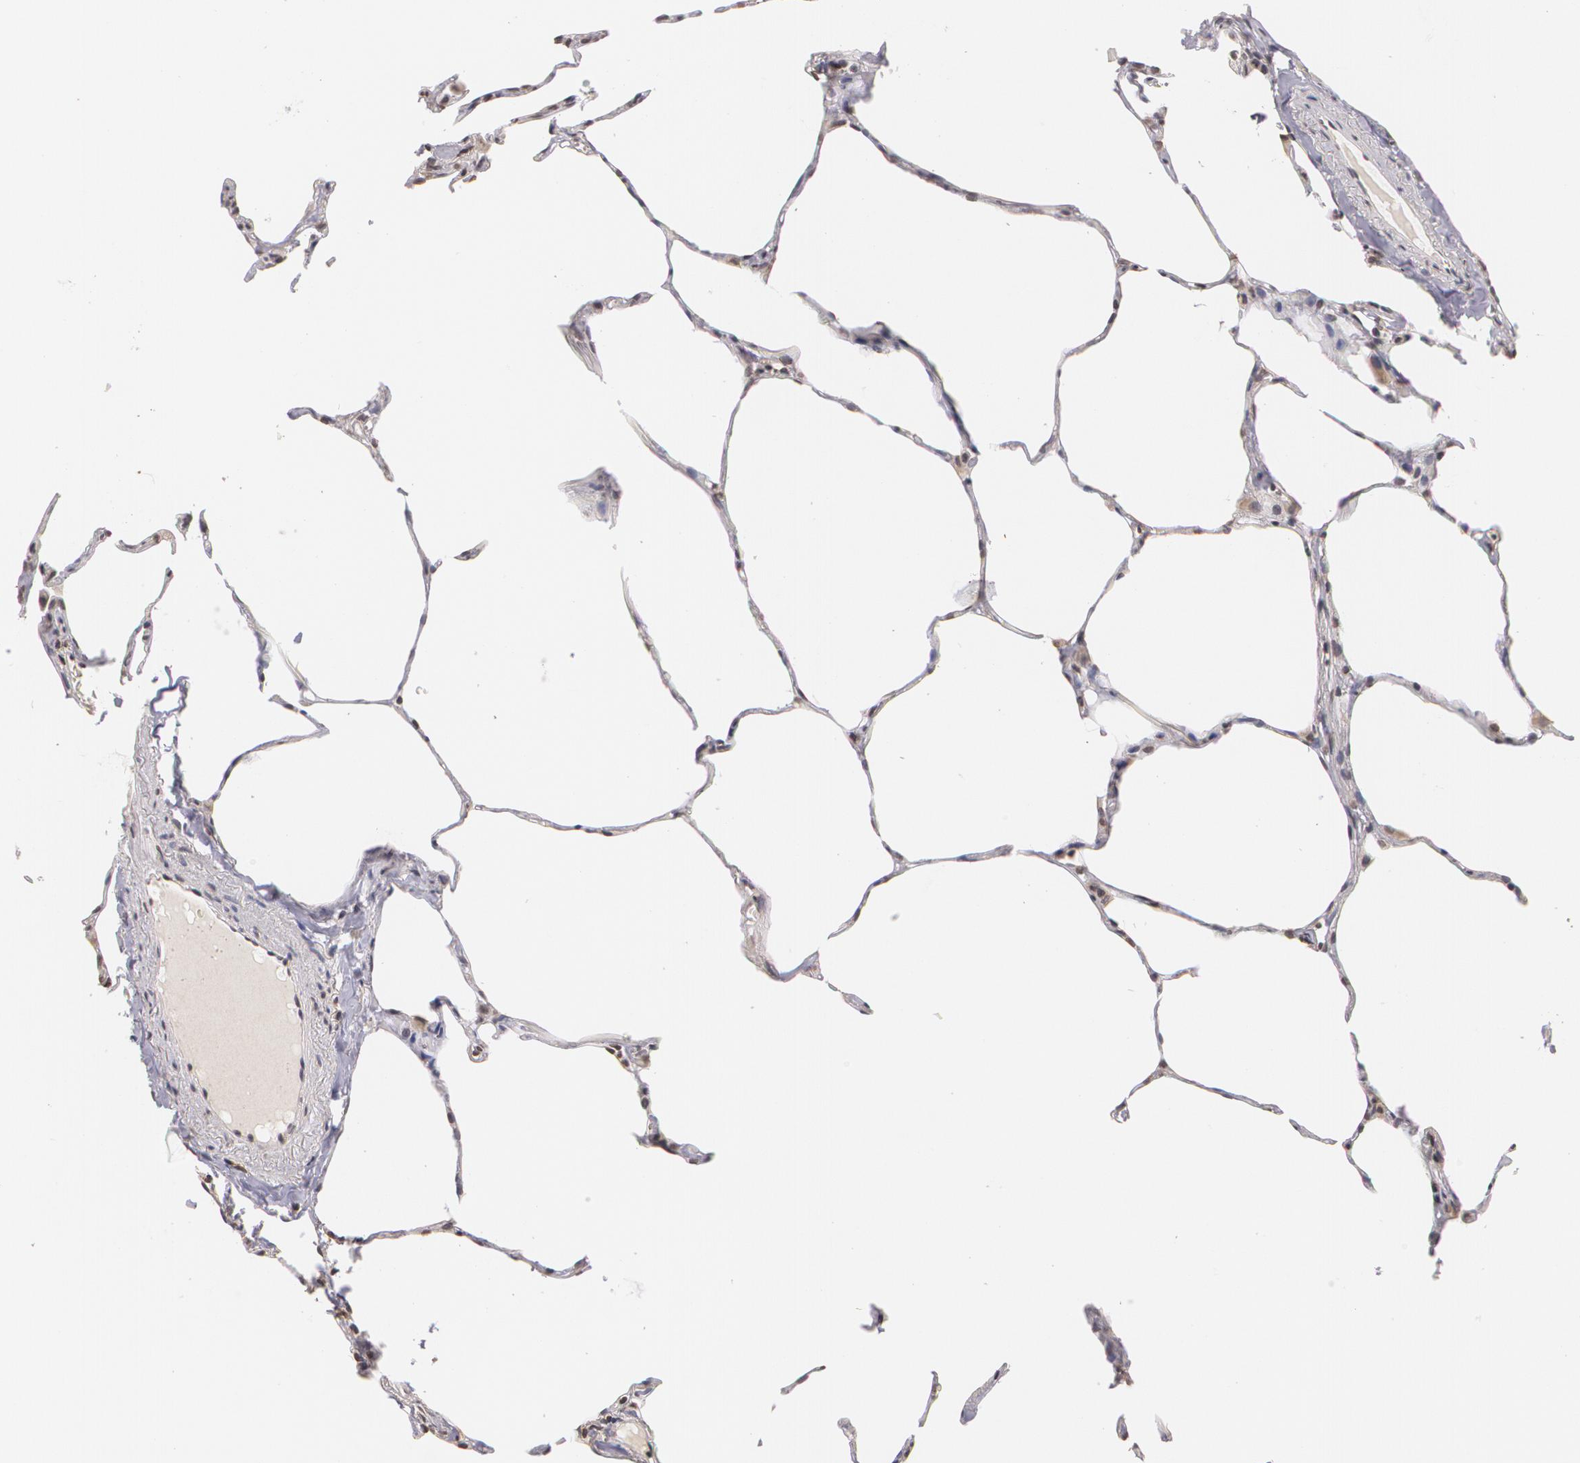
{"staining": {"intensity": "negative", "quantity": "none", "location": "none"}, "tissue": "lung", "cell_type": "Alveolar cells", "image_type": "normal", "snomed": [{"axis": "morphology", "description": "Normal tissue, NOS"}, {"axis": "topography", "description": "Lung"}], "caption": "The micrograph exhibits no staining of alveolar cells in benign lung. Nuclei are stained in blue.", "gene": "THRB", "patient": {"sex": "female", "age": 75}}